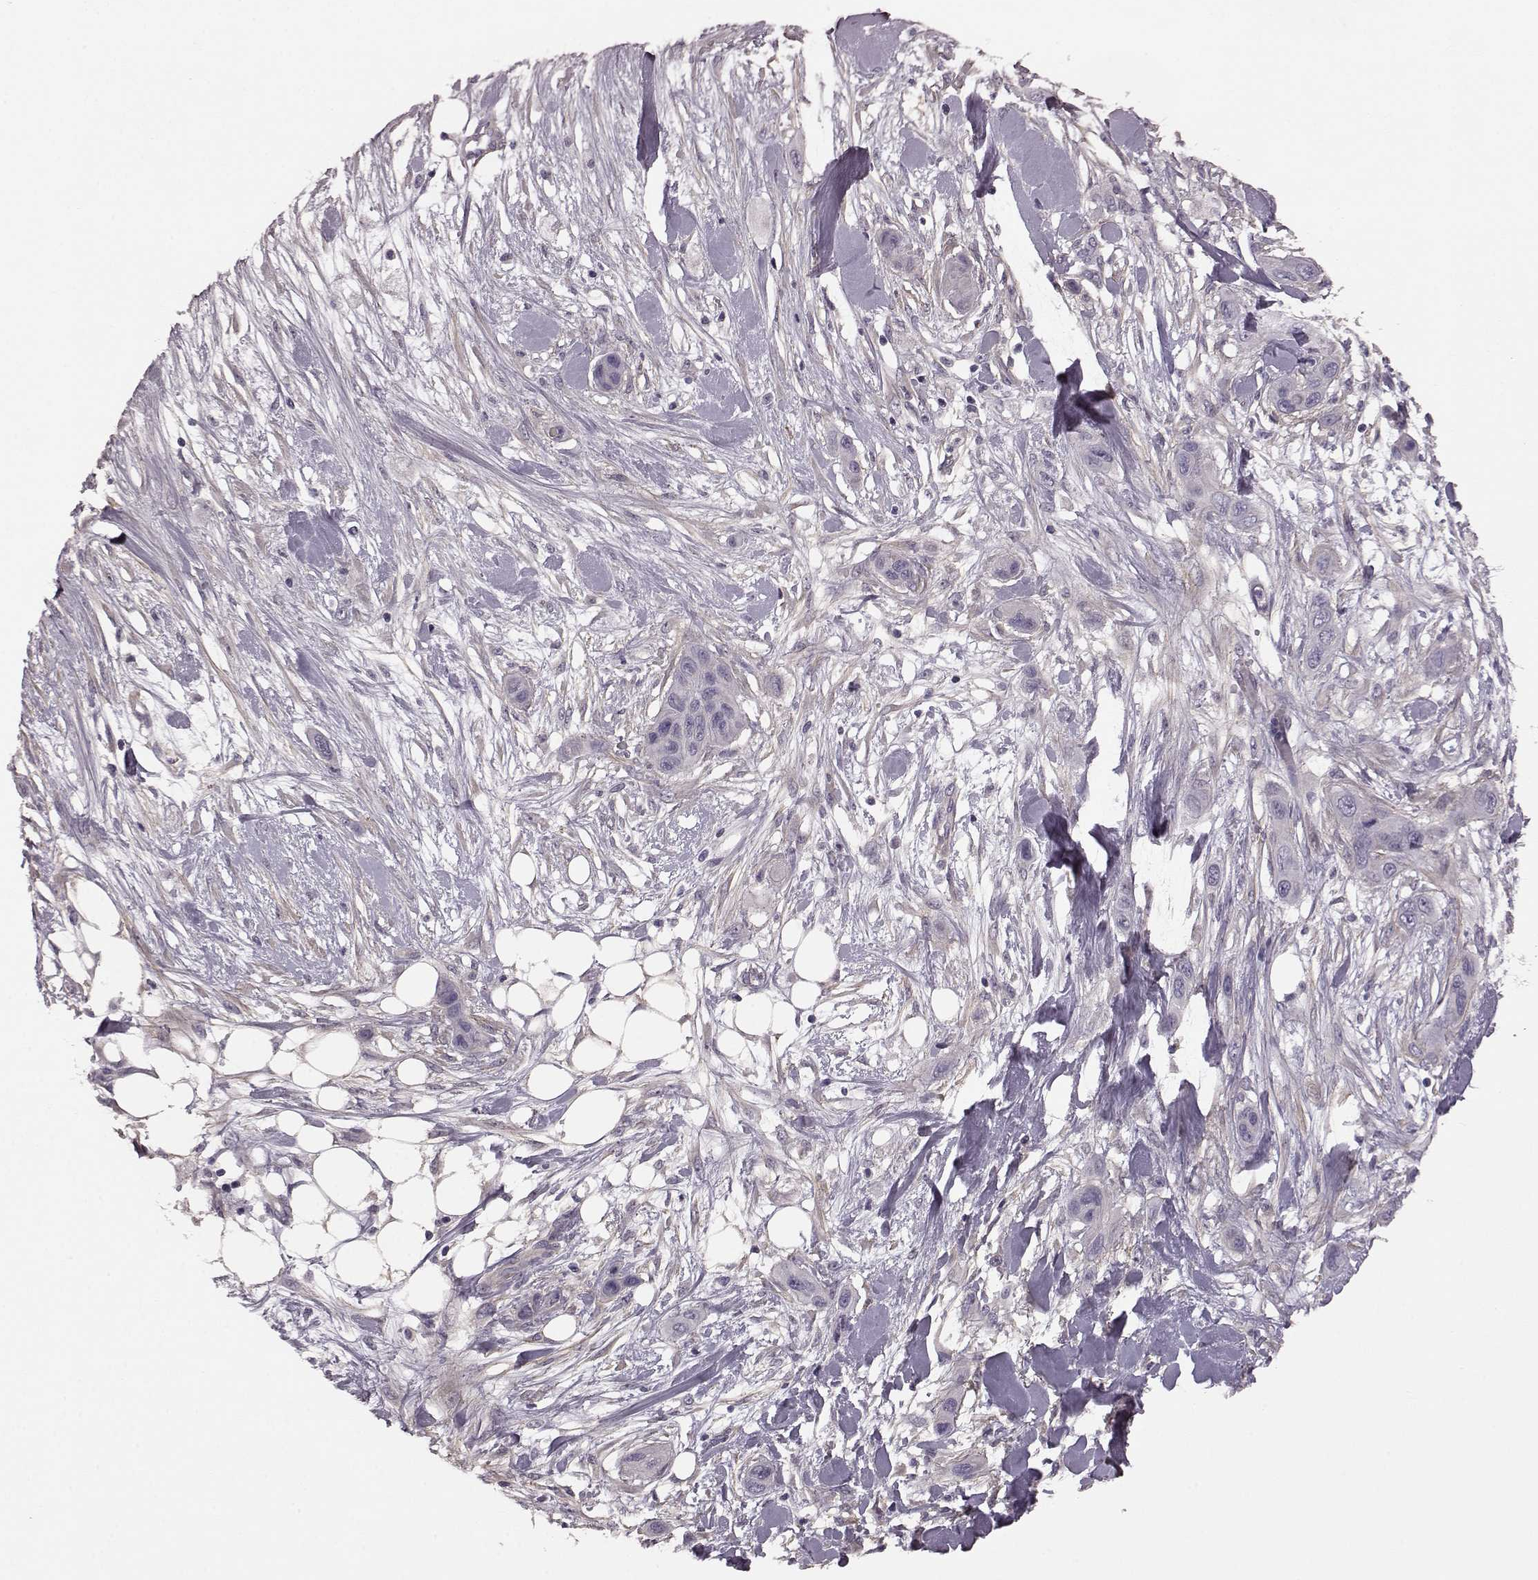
{"staining": {"intensity": "negative", "quantity": "none", "location": "none"}, "tissue": "skin cancer", "cell_type": "Tumor cells", "image_type": "cancer", "snomed": [{"axis": "morphology", "description": "Squamous cell carcinoma, NOS"}, {"axis": "topography", "description": "Skin"}], "caption": "A histopathology image of human squamous cell carcinoma (skin) is negative for staining in tumor cells.", "gene": "GRK1", "patient": {"sex": "male", "age": 79}}